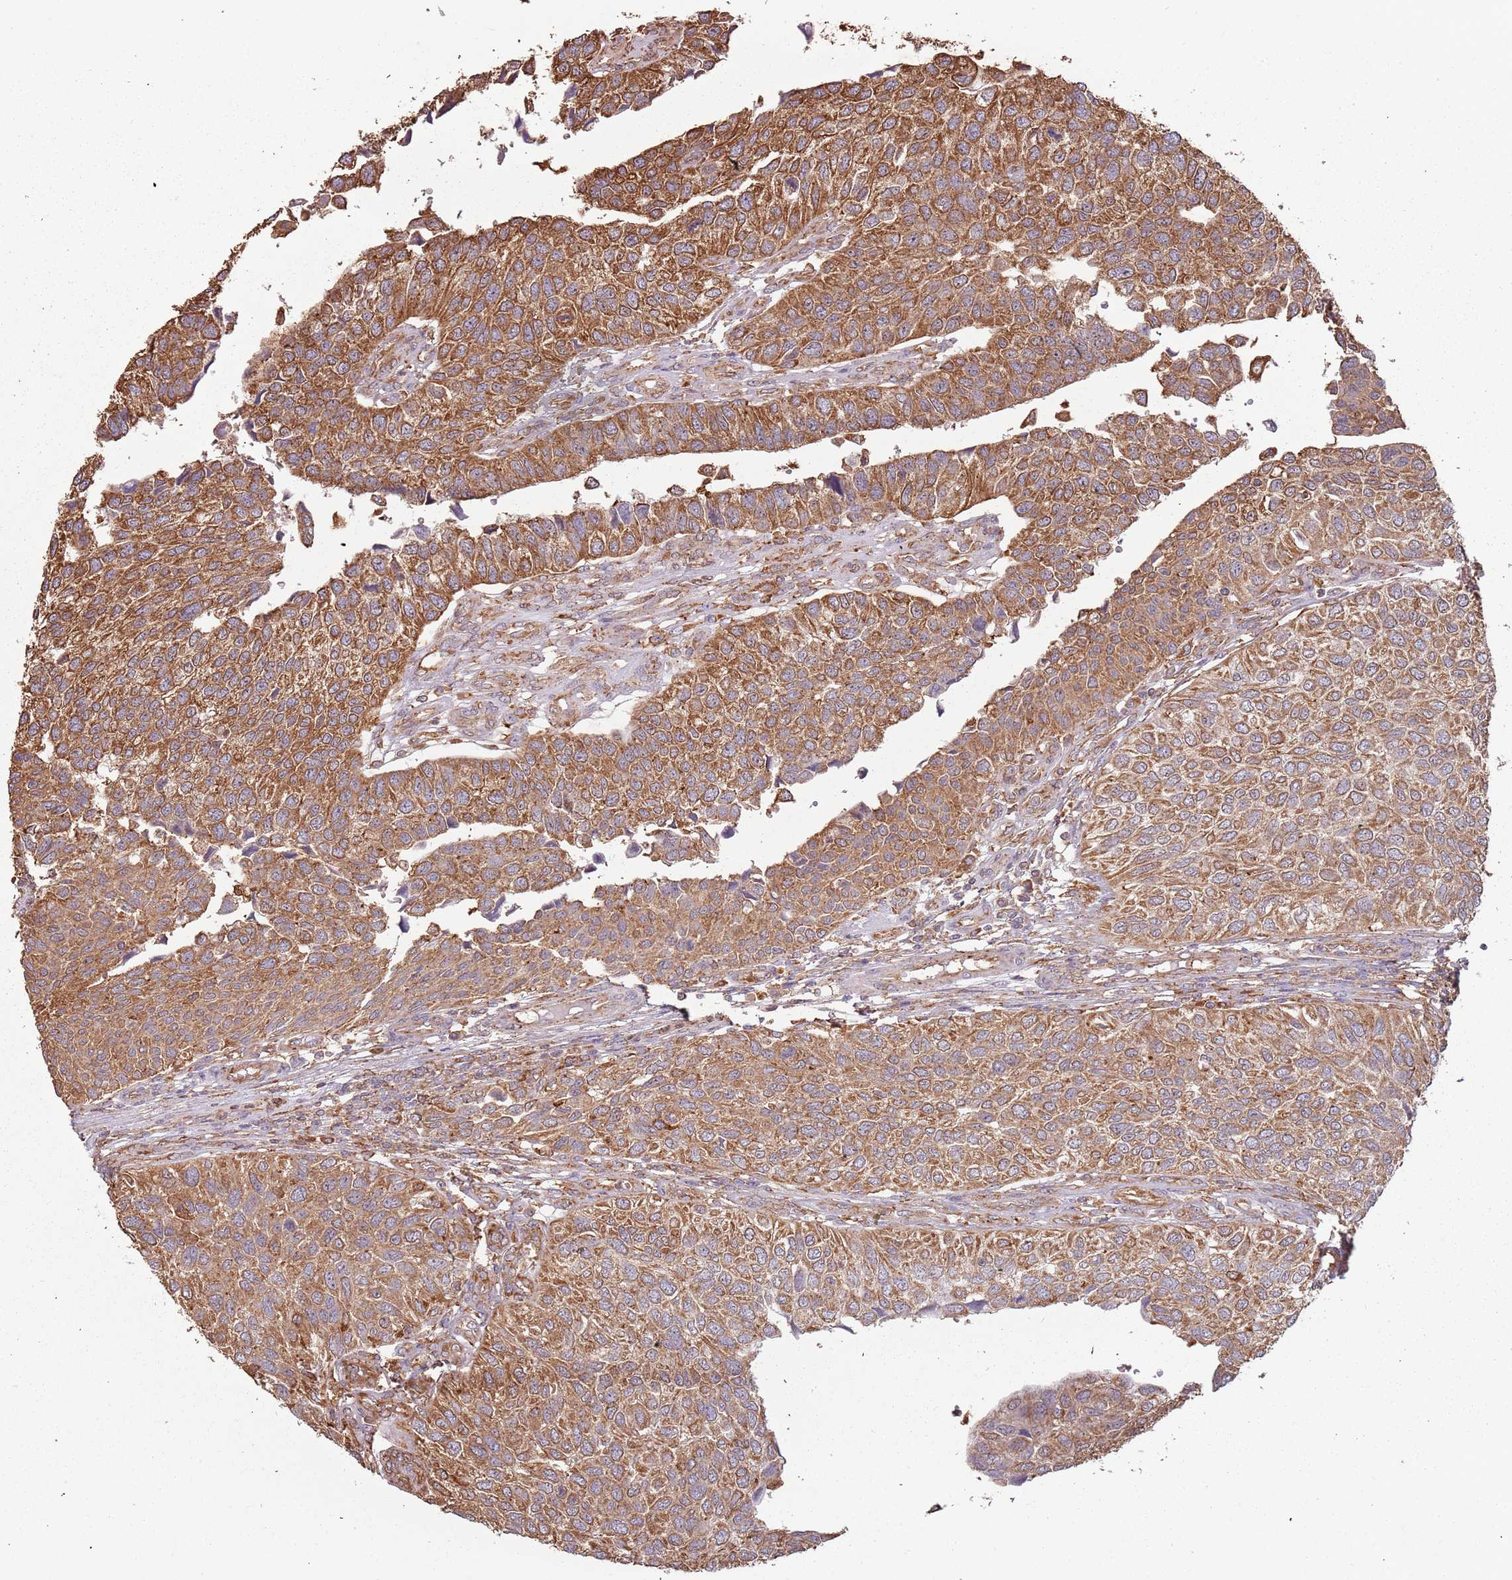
{"staining": {"intensity": "moderate", "quantity": ">75%", "location": "cytoplasmic/membranous"}, "tissue": "urothelial cancer", "cell_type": "Tumor cells", "image_type": "cancer", "snomed": [{"axis": "morphology", "description": "Urothelial carcinoma, NOS"}, {"axis": "topography", "description": "Urinary bladder"}], "caption": "DAB immunohistochemical staining of human transitional cell carcinoma shows moderate cytoplasmic/membranous protein positivity in about >75% of tumor cells. Using DAB (brown) and hematoxylin (blue) stains, captured at high magnification using brightfield microscopy.", "gene": "ATOSB", "patient": {"sex": "male", "age": 55}}